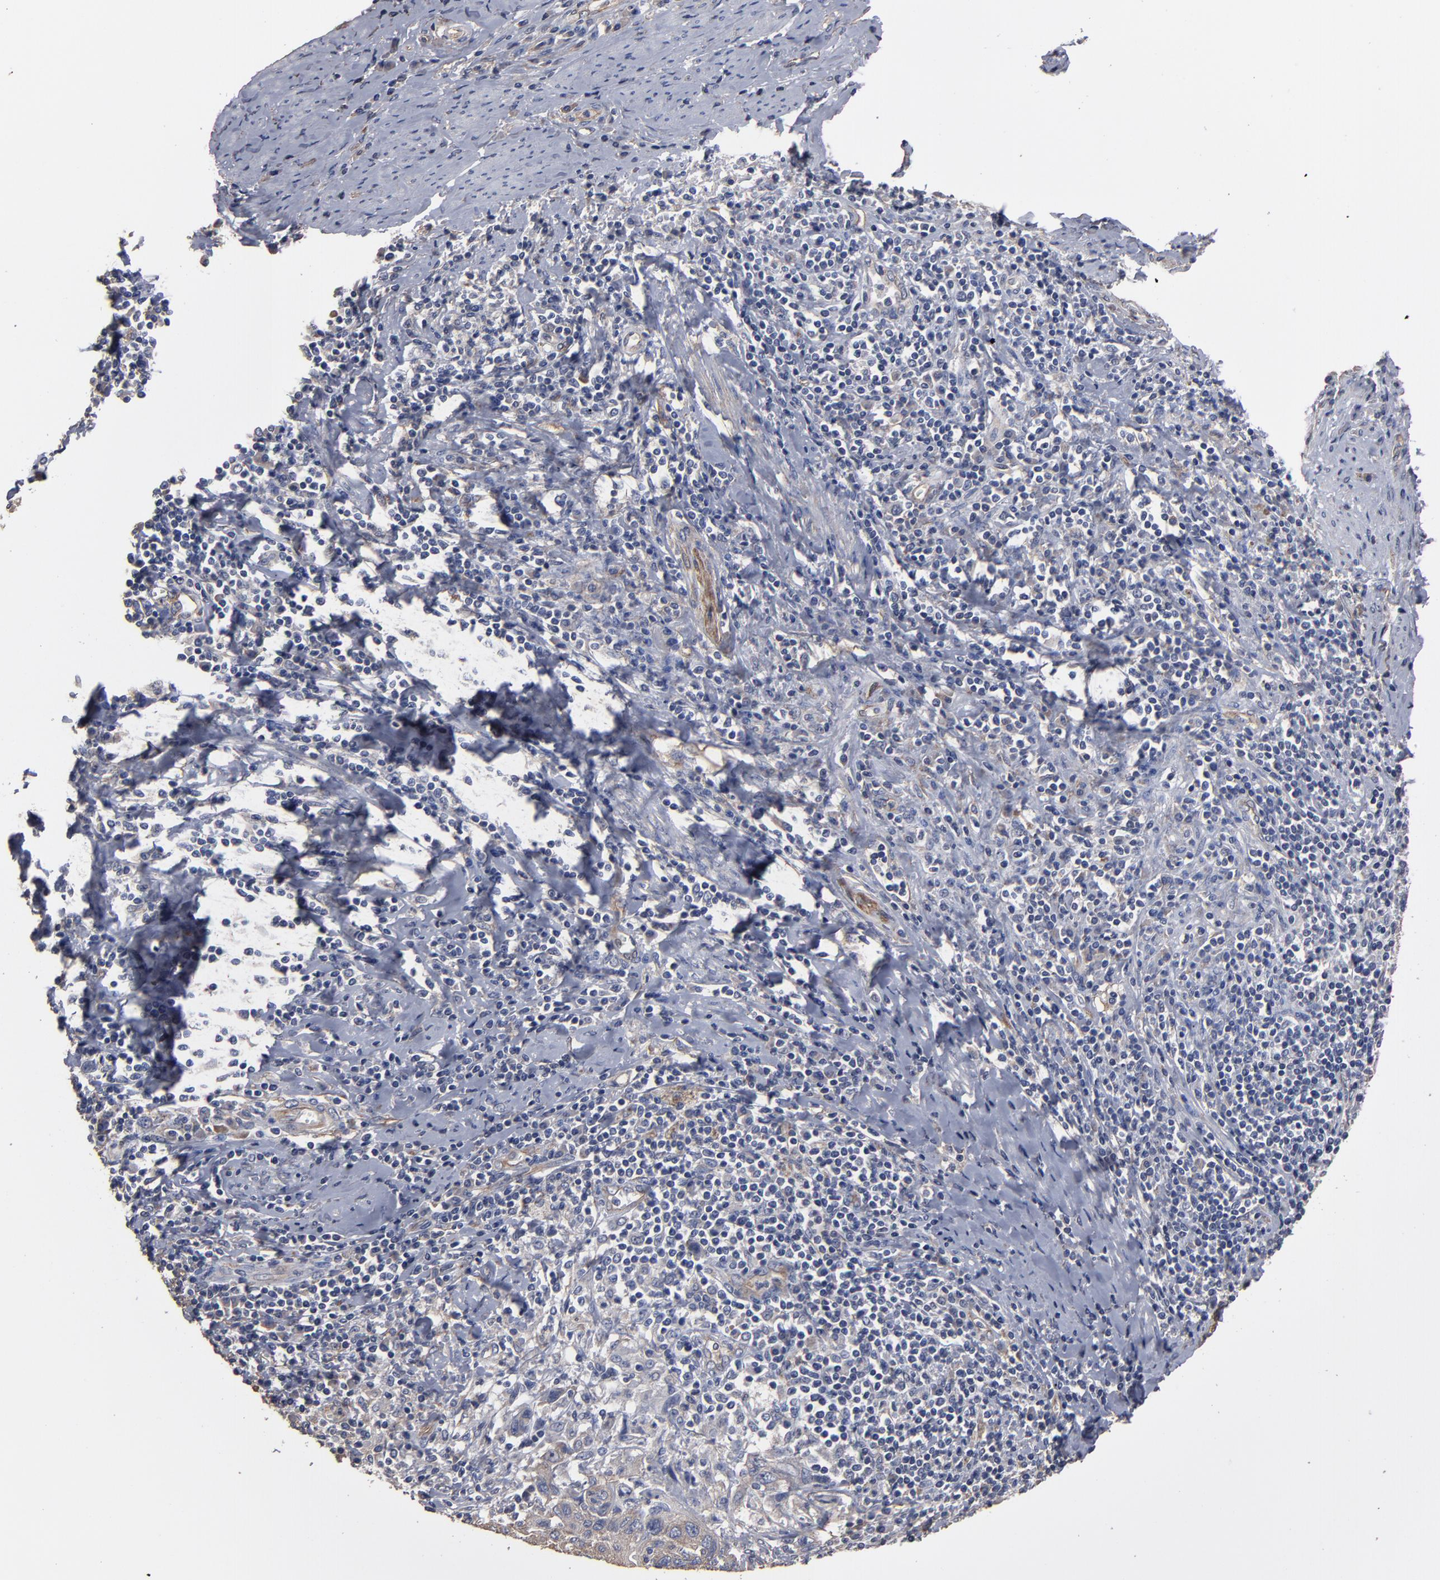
{"staining": {"intensity": "weak", "quantity": ">75%", "location": "cytoplasmic/membranous"}, "tissue": "cervical cancer", "cell_type": "Tumor cells", "image_type": "cancer", "snomed": [{"axis": "morphology", "description": "Squamous cell carcinoma, NOS"}, {"axis": "topography", "description": "Cervix"}], "caption": "A photomicrograph of cervical squamous cell carcinoma stained for a protein demonstrates weak cytoplasmic/membranous brown staining in tumor cells.", "gene": "DMD", "patient": {"sex": "female", "age": 53}}